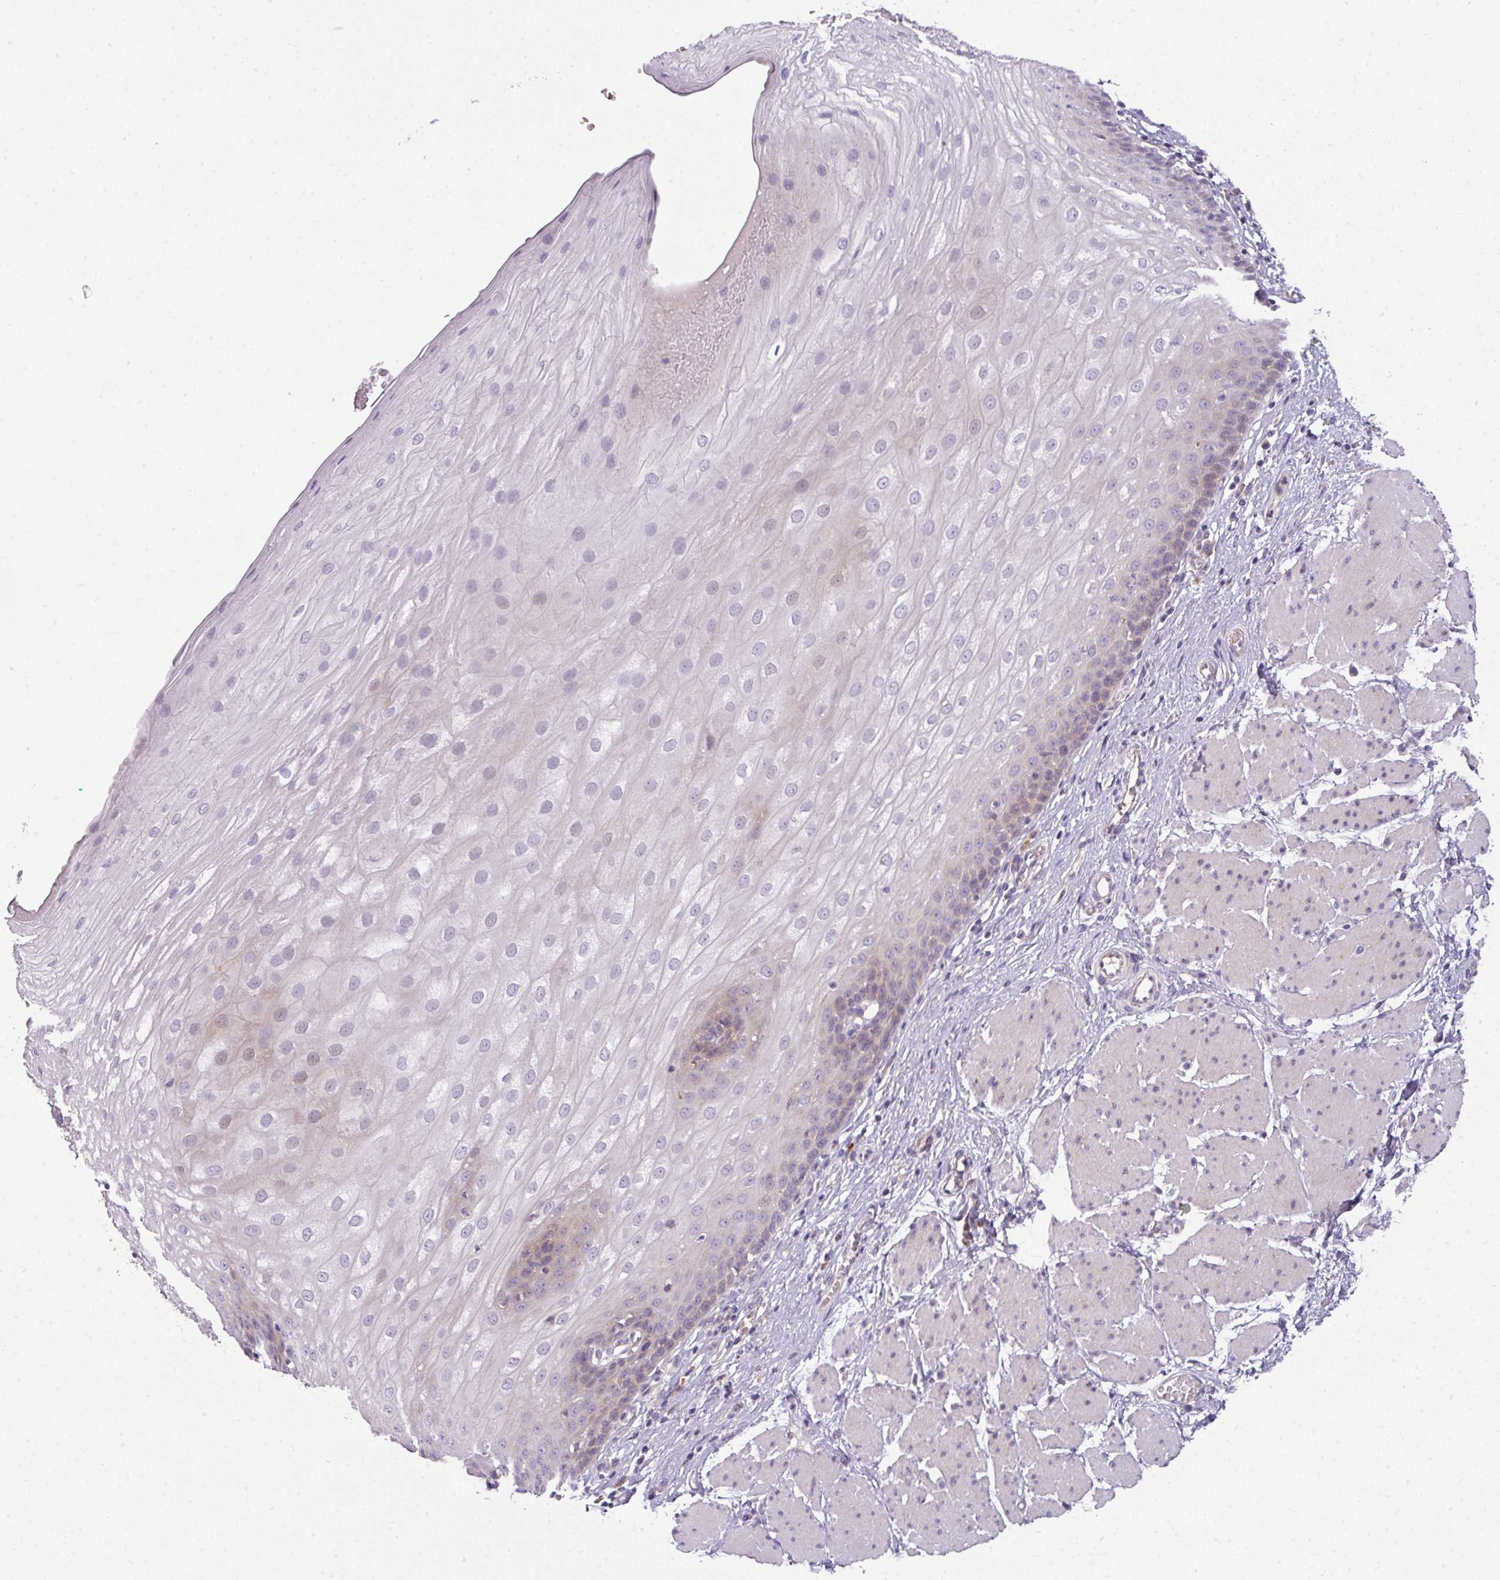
{"staining": {"intensity": "negative", "quantity": "none", "location": "none"}, "tissue": "esophagus", "cell_type": "Squamous epithelial cells", "image_type": "normal", "snomed": [{"axis": "morphology", "description": "Normal tissue, NOS"}, {"axis": "topography", "description": "Esophagus"}], "caption": "An immunohistochemistry (IHC) histopathology image of benign esophagus is shown. There is no staining in squamous epithelial cells of esophagus. The staining is performed using DAB (3,3'-diaminobenzidine) brown chromogen with nuclei counter-stained in using hematoxylin.", "gene": "PIK3R5", "patient": {"sex": "male", "age": 69}}